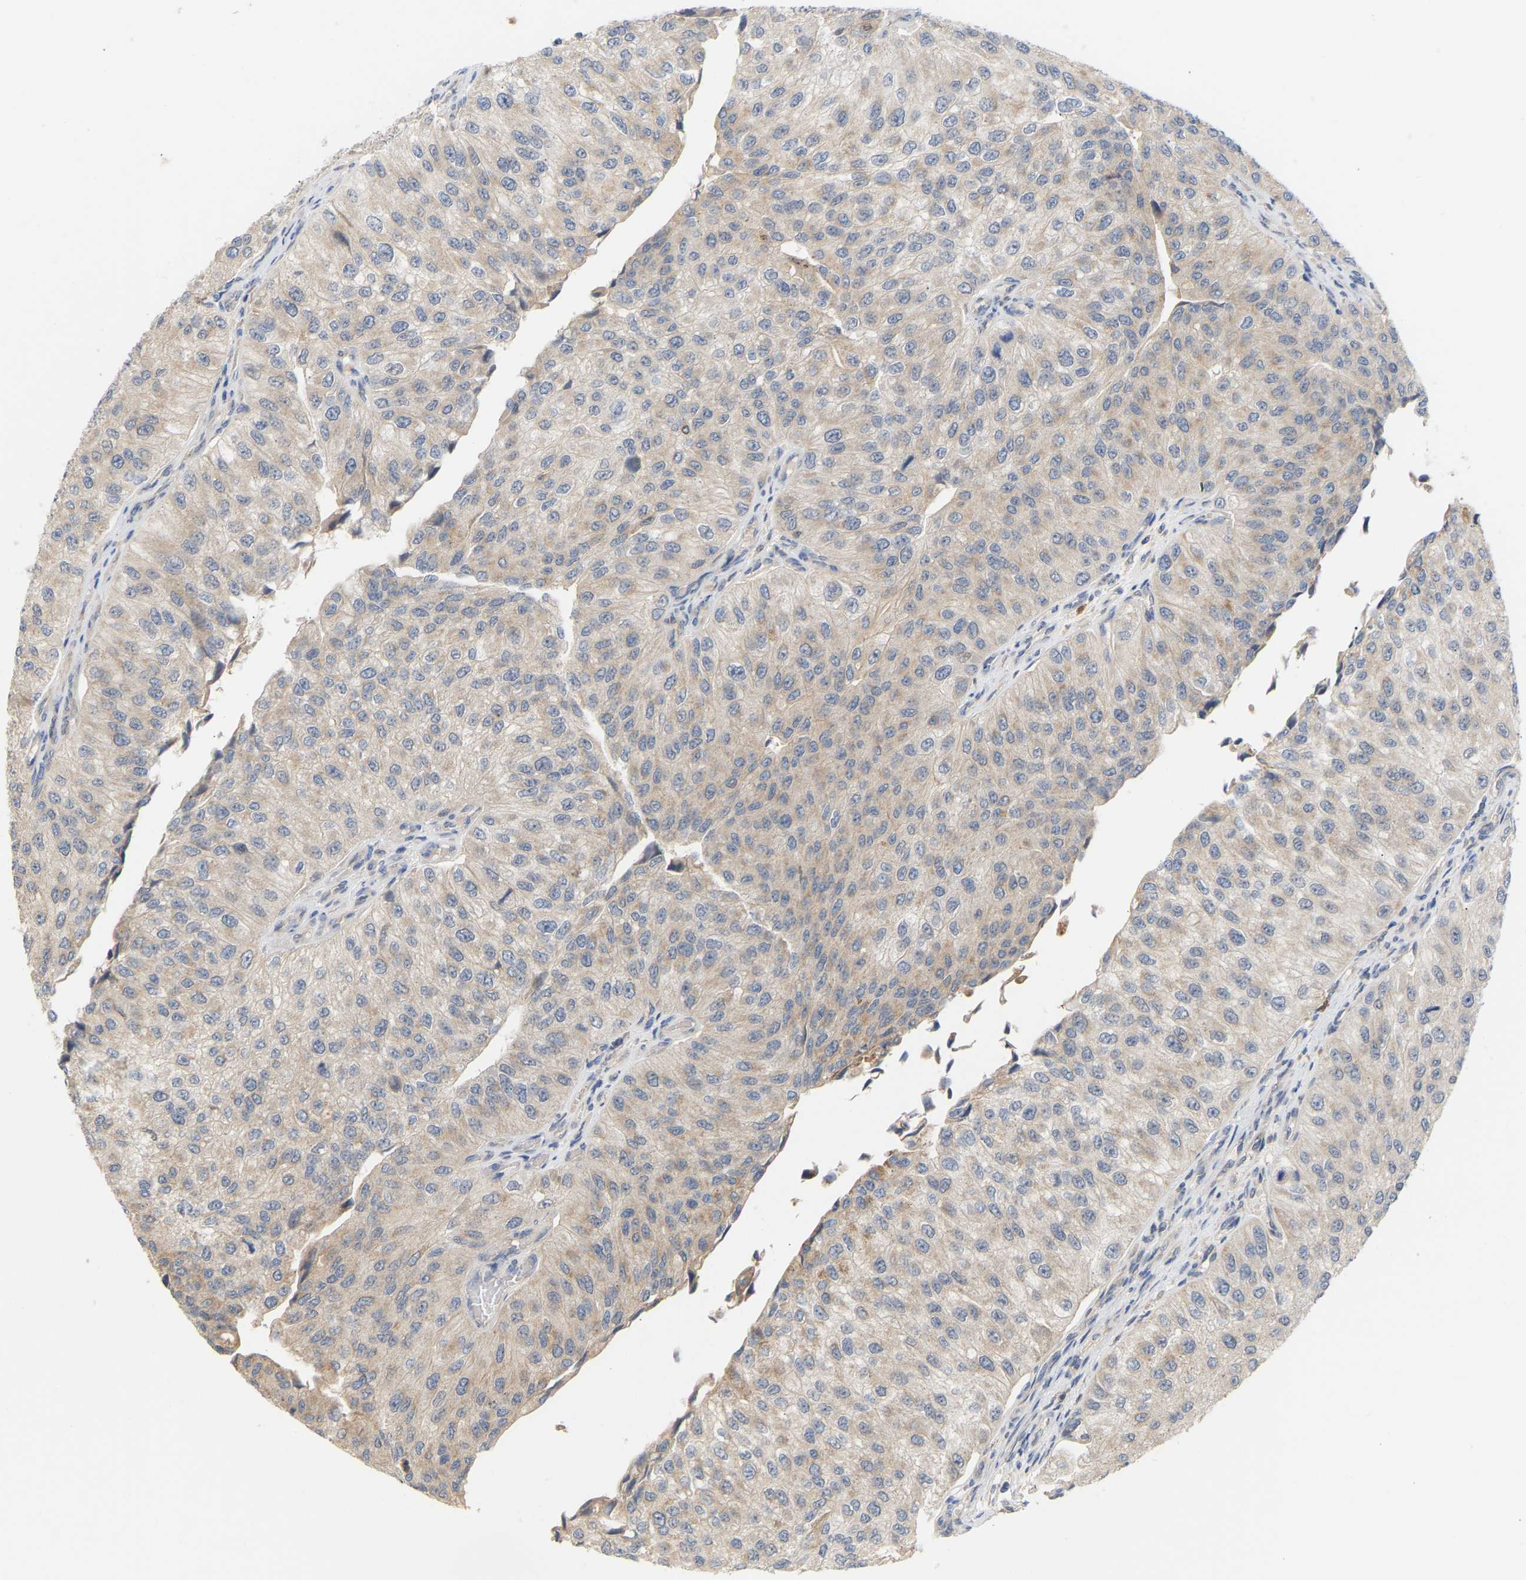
{"staining": {"intensity": "weak", "quantity": "<25%", "location": "cytoplasmic/membranous"}, "tissue": "urothelial cancer", "cell_type": "Tumor cells", "image_type": "cancer", "snomed": [{"axis": "morphology", "description": "Urothelial carcinoma, High grade"}, {"axis": "topography", "description": "Kidney"}, {"axis": "topography", "description": "Urinary bladder"}], "caption": "Urothelial cancer was stained to show a protein in brown. There is no significant expression in tumor cells.", "gene": "TPMT", "patient": {"sex": "male", "age": 77}}